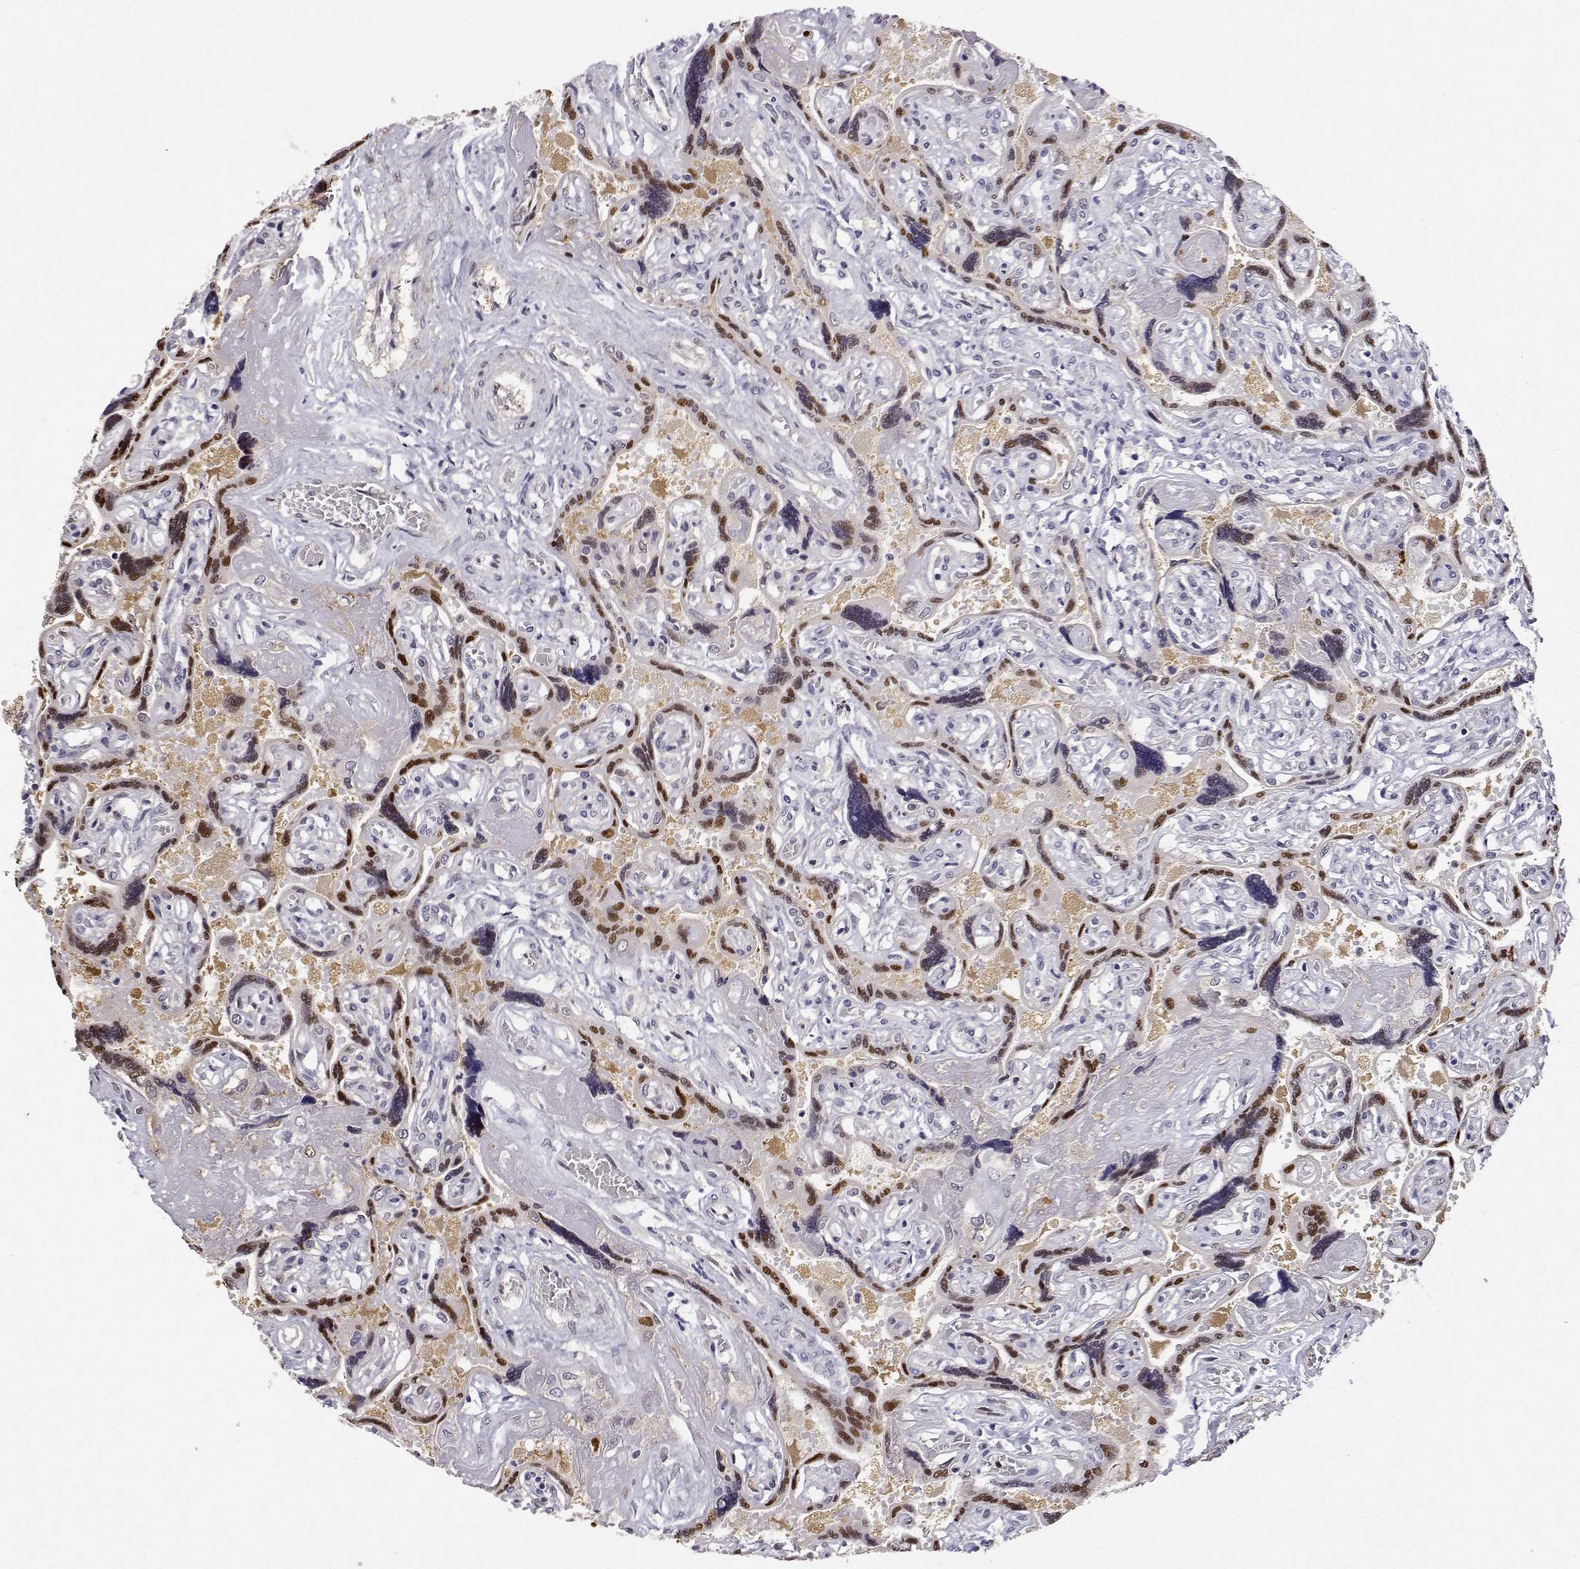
{"staining": {"intensity": "moderate", "quantity": ">75%", "location": "cytoplasmic/membranous,nuclear"}, "tissue": "placenta", "cell_type": "Decidual cells", "image_type": "normal", "snomed": [{"axis": "morphology", "description": "Normal tissue, NOS"}, {"axis": "topography", "description": "Placenta"}], "caption": "DAB (3,3'-diaminobenzidine) immunohistochemical staining of unremarkable placenta exhibits moderate cytoplasmic/membranous,nuclear protein expression in about >75% of decidual cells.", "gene": "PHGDH", "patient": {"sex": "female", "age": 32}}